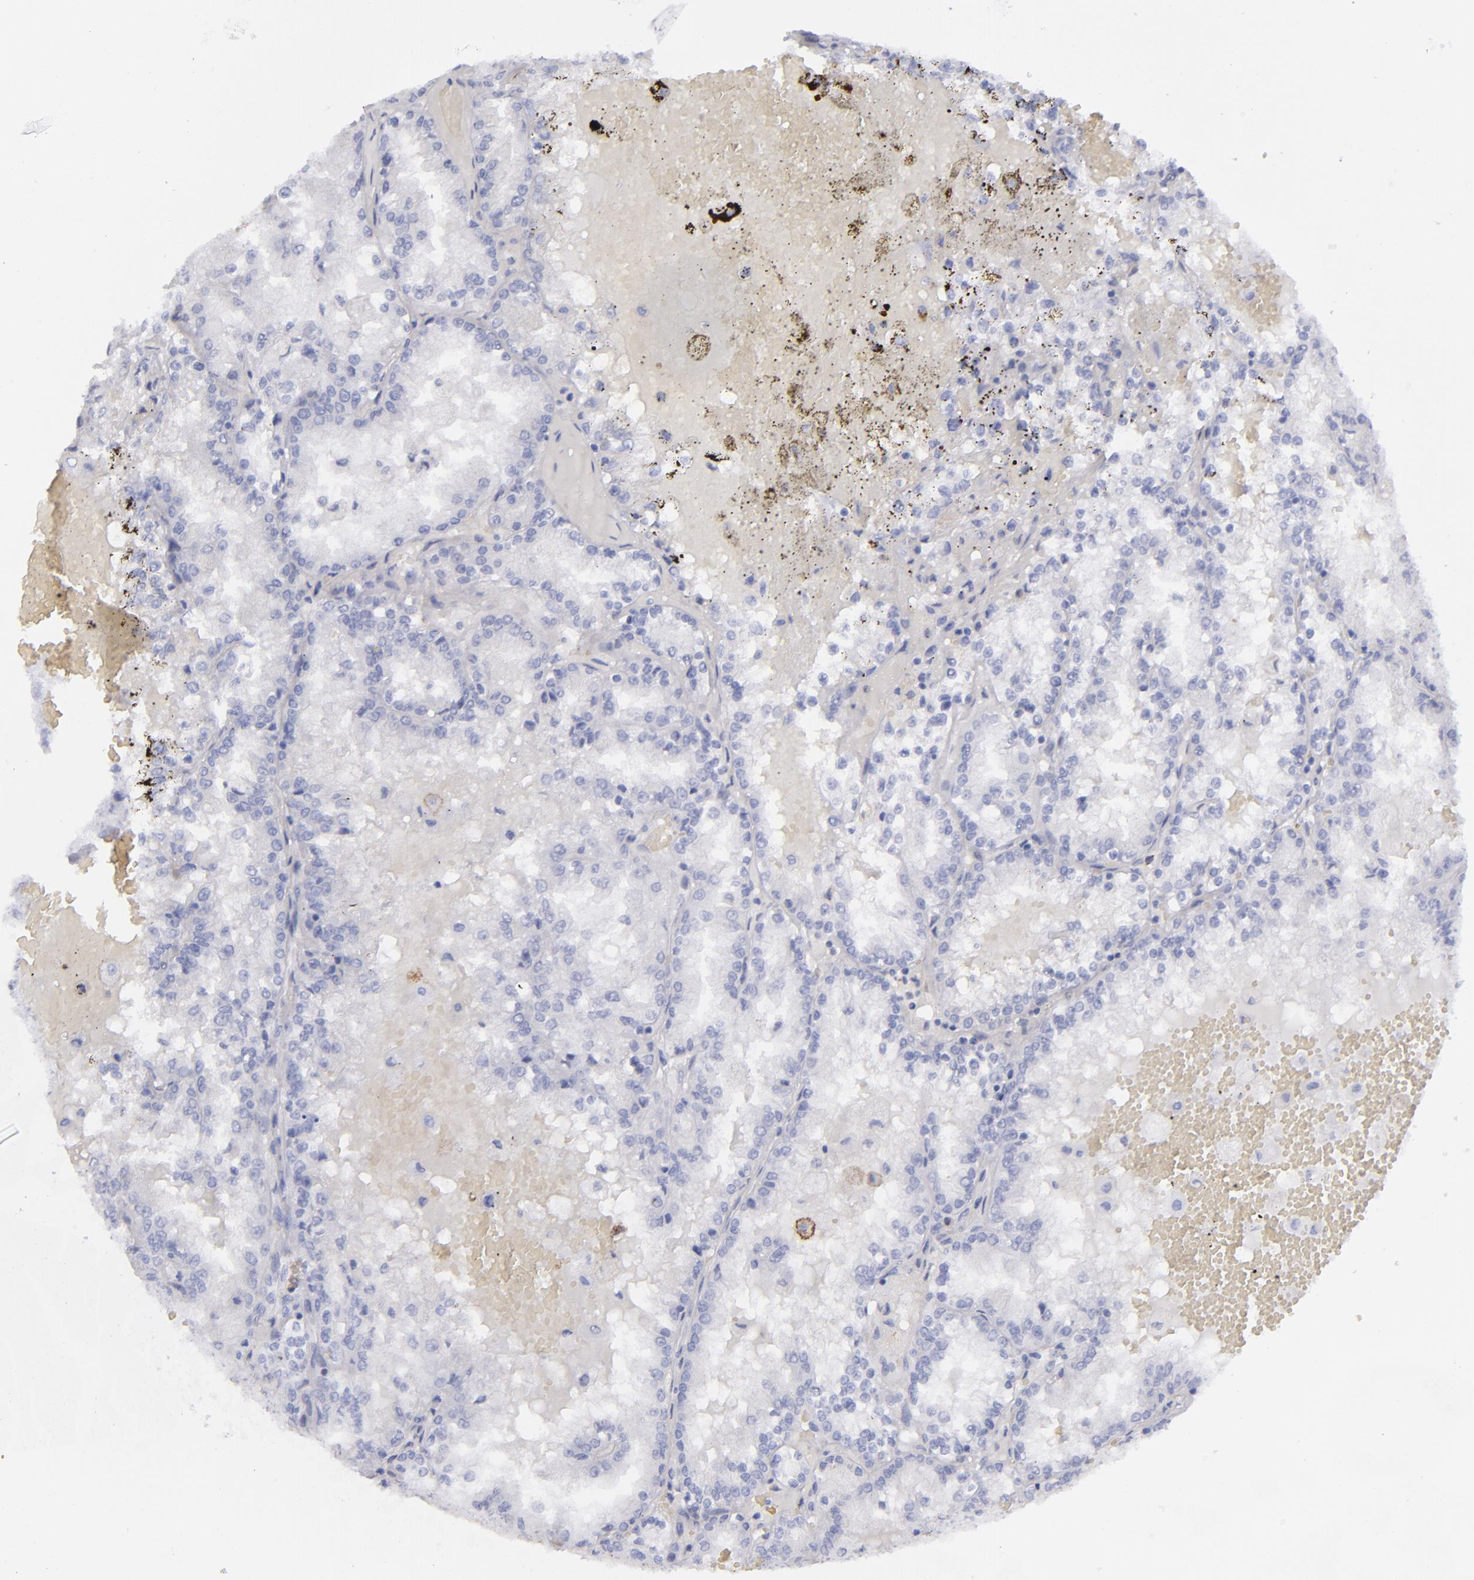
{"staining": {"intensity": "negative", "quantity": "none", "location": "none"}, "tissue": "renal cancer", "cell_type": "Tumor cells", "image_type": "cancer", "snomed": [{"axis": "morphology", "description": "Adenocarcinoma, NOS"}, {"axis": "topography", "description": "Kidney"}], "caption": "High magnification brightfield microscopy of renal cancer stained with DAB (3,3'-diaminobenzidine) (brown) and counterstained with hematoxylin (blue): tumor cells show no significant positivity.", "gene": "CD22", "patient": {"sex": "female", "age": 56}}